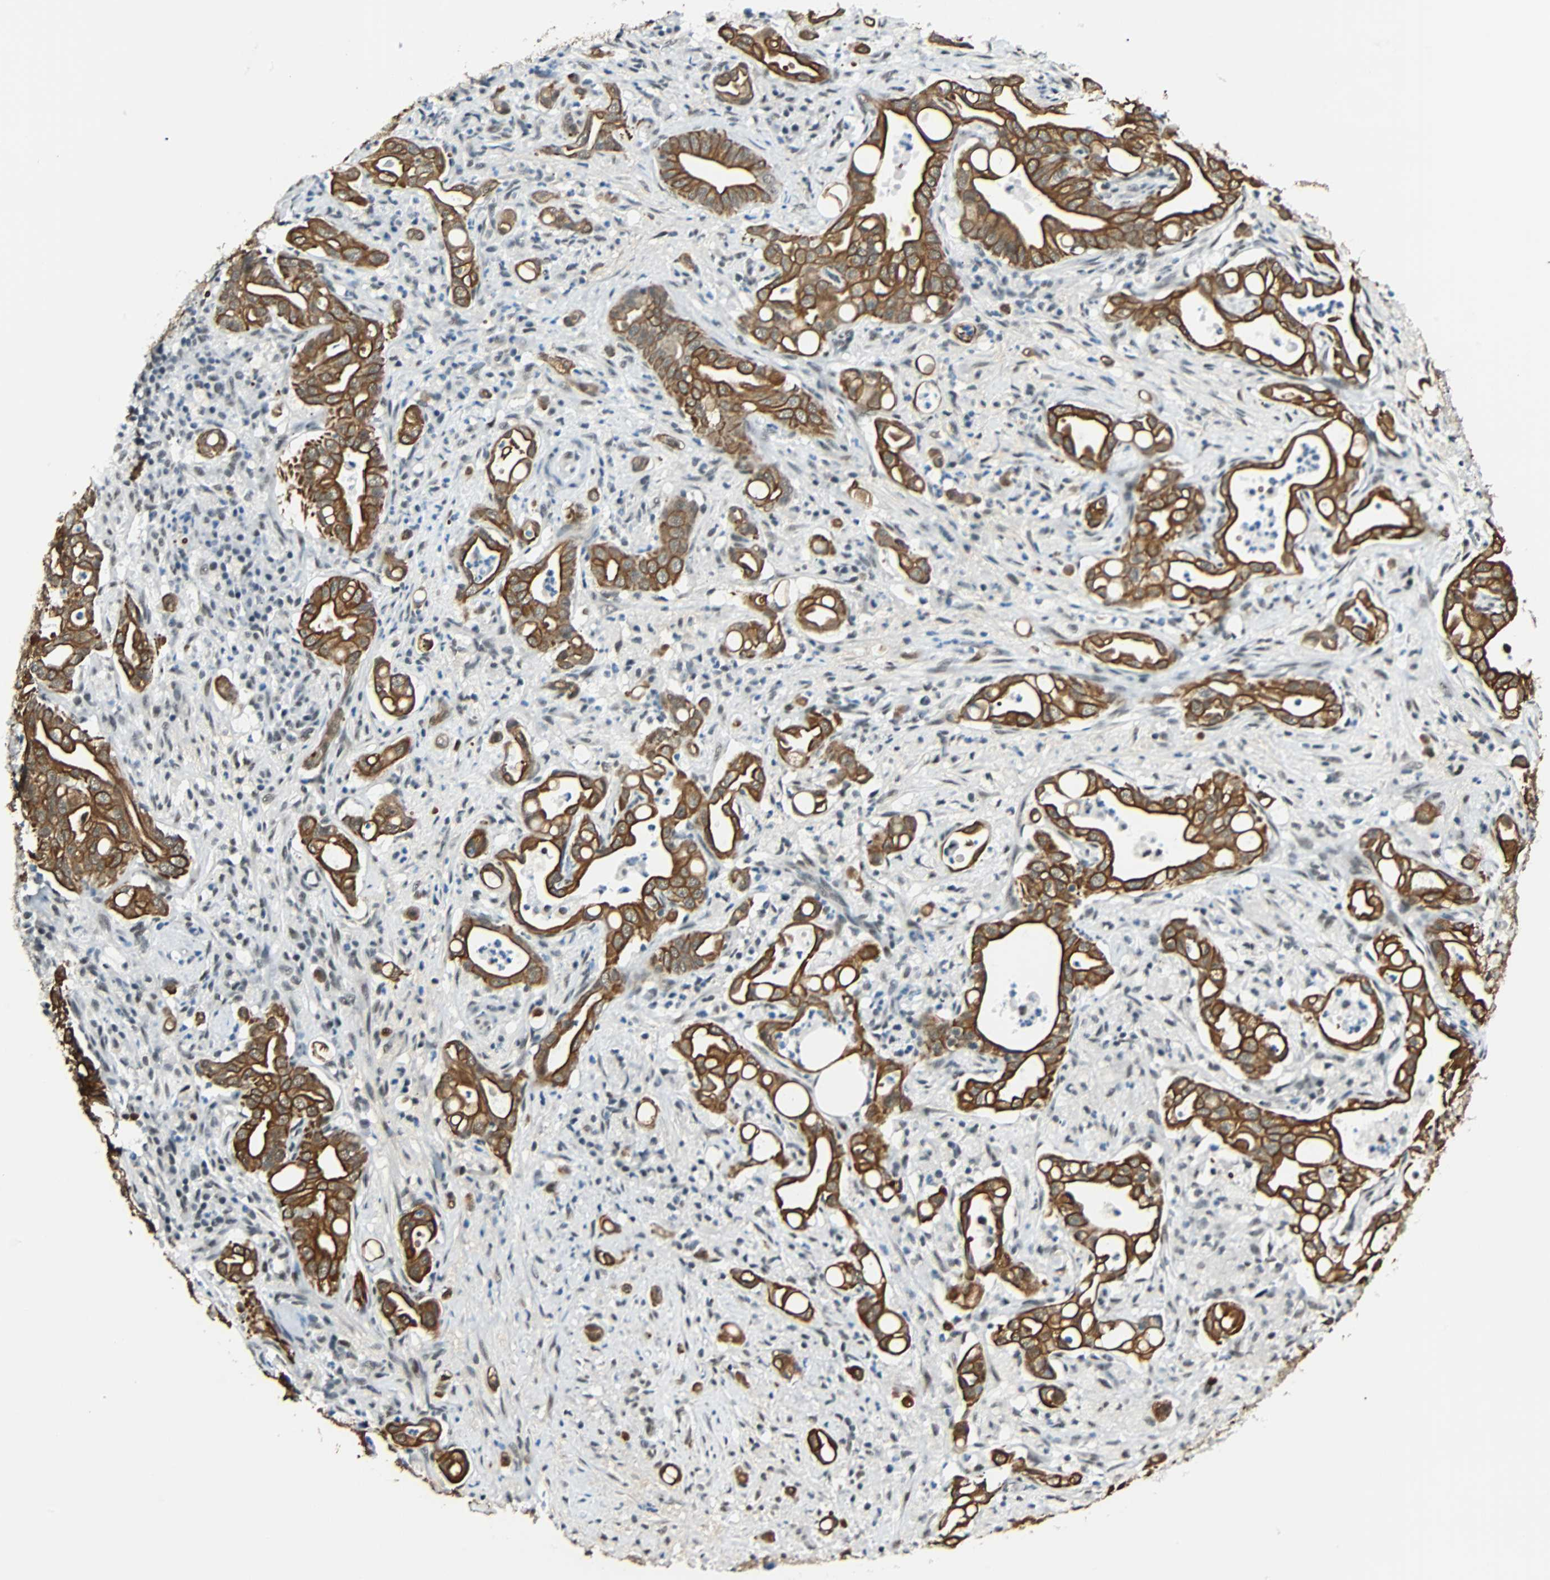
{"staining": {"intensity": "strong", "quantity": ">75%", "location": "cytoplasmic/membranous"}, "tissue": "liver cancer", "cell_type": "Tumor cells", "image_type": "cancer", "snomed": [{"axis": "morphology", "description": "Cholangiocarcinoma"}, {"axis": "topography", "description": "Liver"}], "caption": "Protein staining of liver cholangiocarcinoma tissue exhibits strong cytoplasmic/membranous expression in about >75% of tumor cells. The protein is stained brown, and the nuclei are stained in blue (DAB IHC with brightfield microscopy, high magnification).", "gene": "NELFE", "patient": {"sex": "female", "age": 68}}